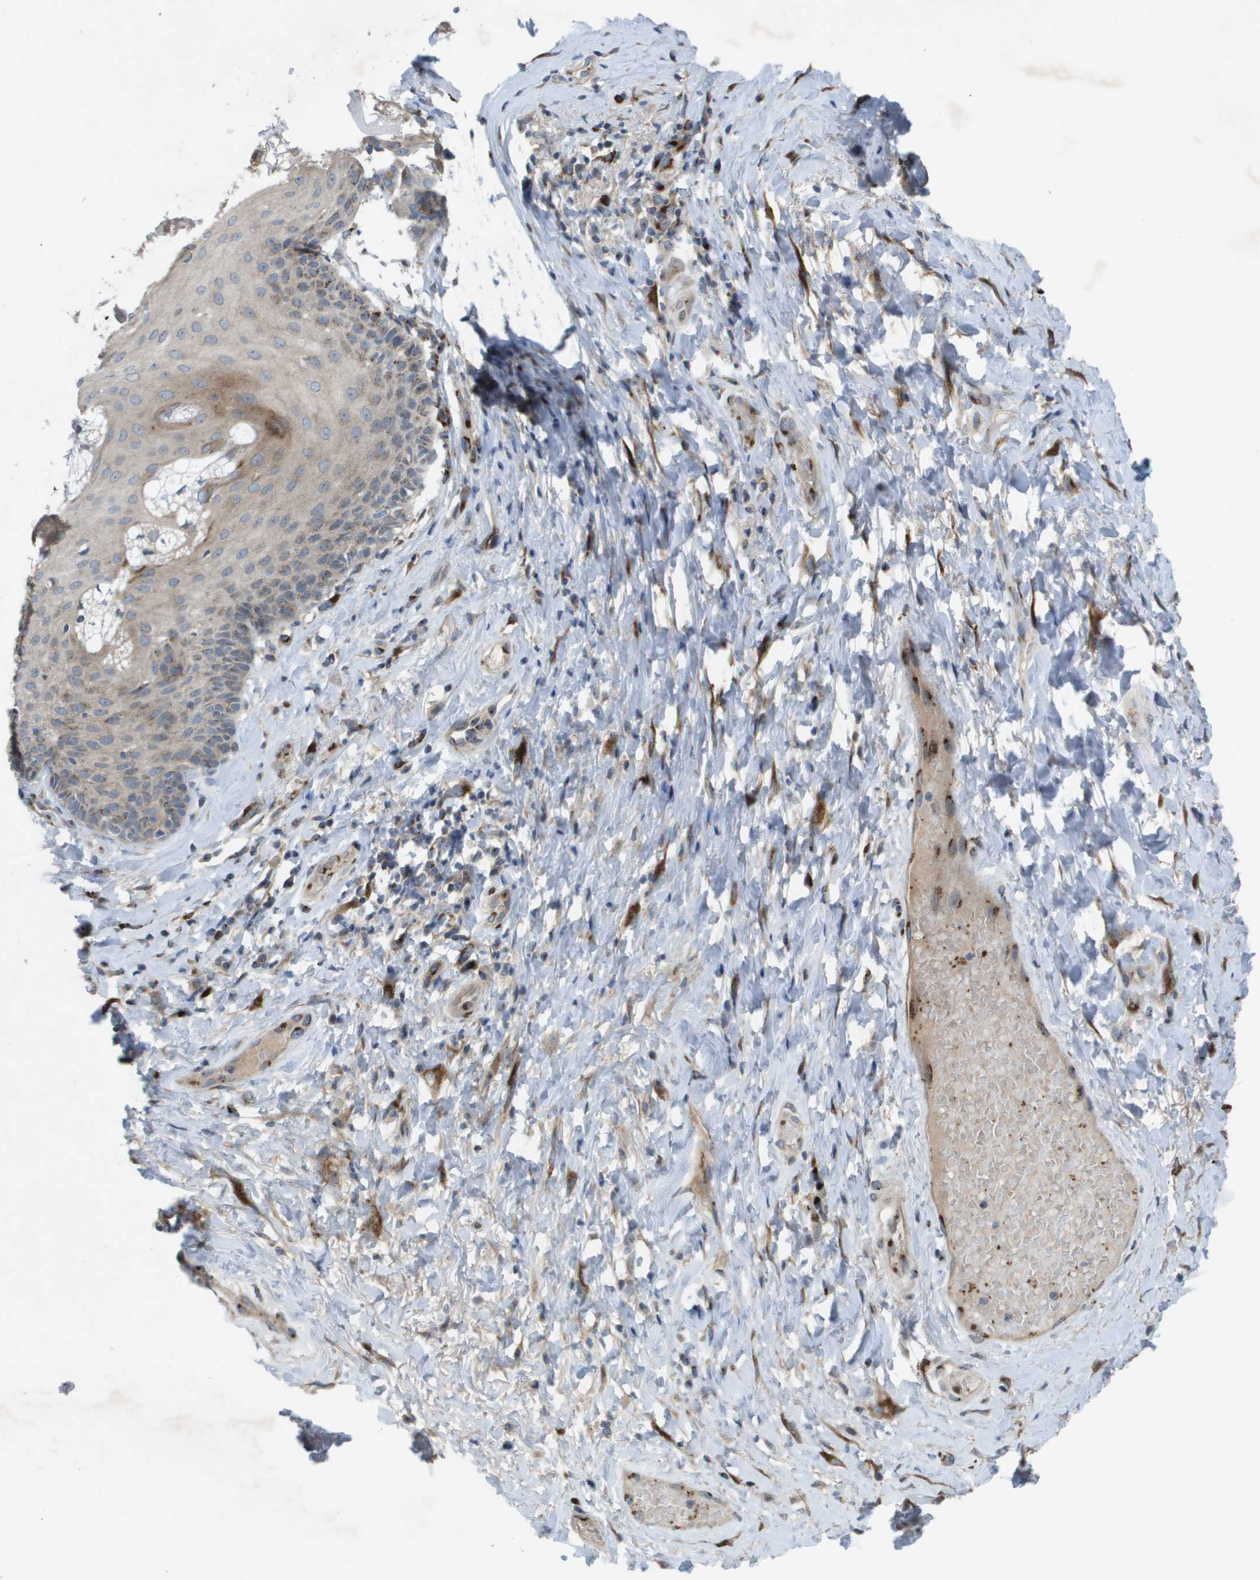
{"staining": {"intensity": "moderate", "quantity": "<25%", "location": "cytoplasmic/membranous"}, "tissue": "skin", "cell_type": "Epidermal cells", "image_type": "normal", "snomed": [{"axis": "morphology", "description": "Normal tissue, NOS"}, {"axis": "topography", "description": "Anal"}], "caption": "Protein positivity by immunohistochemistry (IHC) demonstrates moderate cytoplasmic/membranous expression in approximately <25% of epidermal cells in benign skin.", "gene": "QSOX2", "patient": {"sex": "male", "age": 69}}